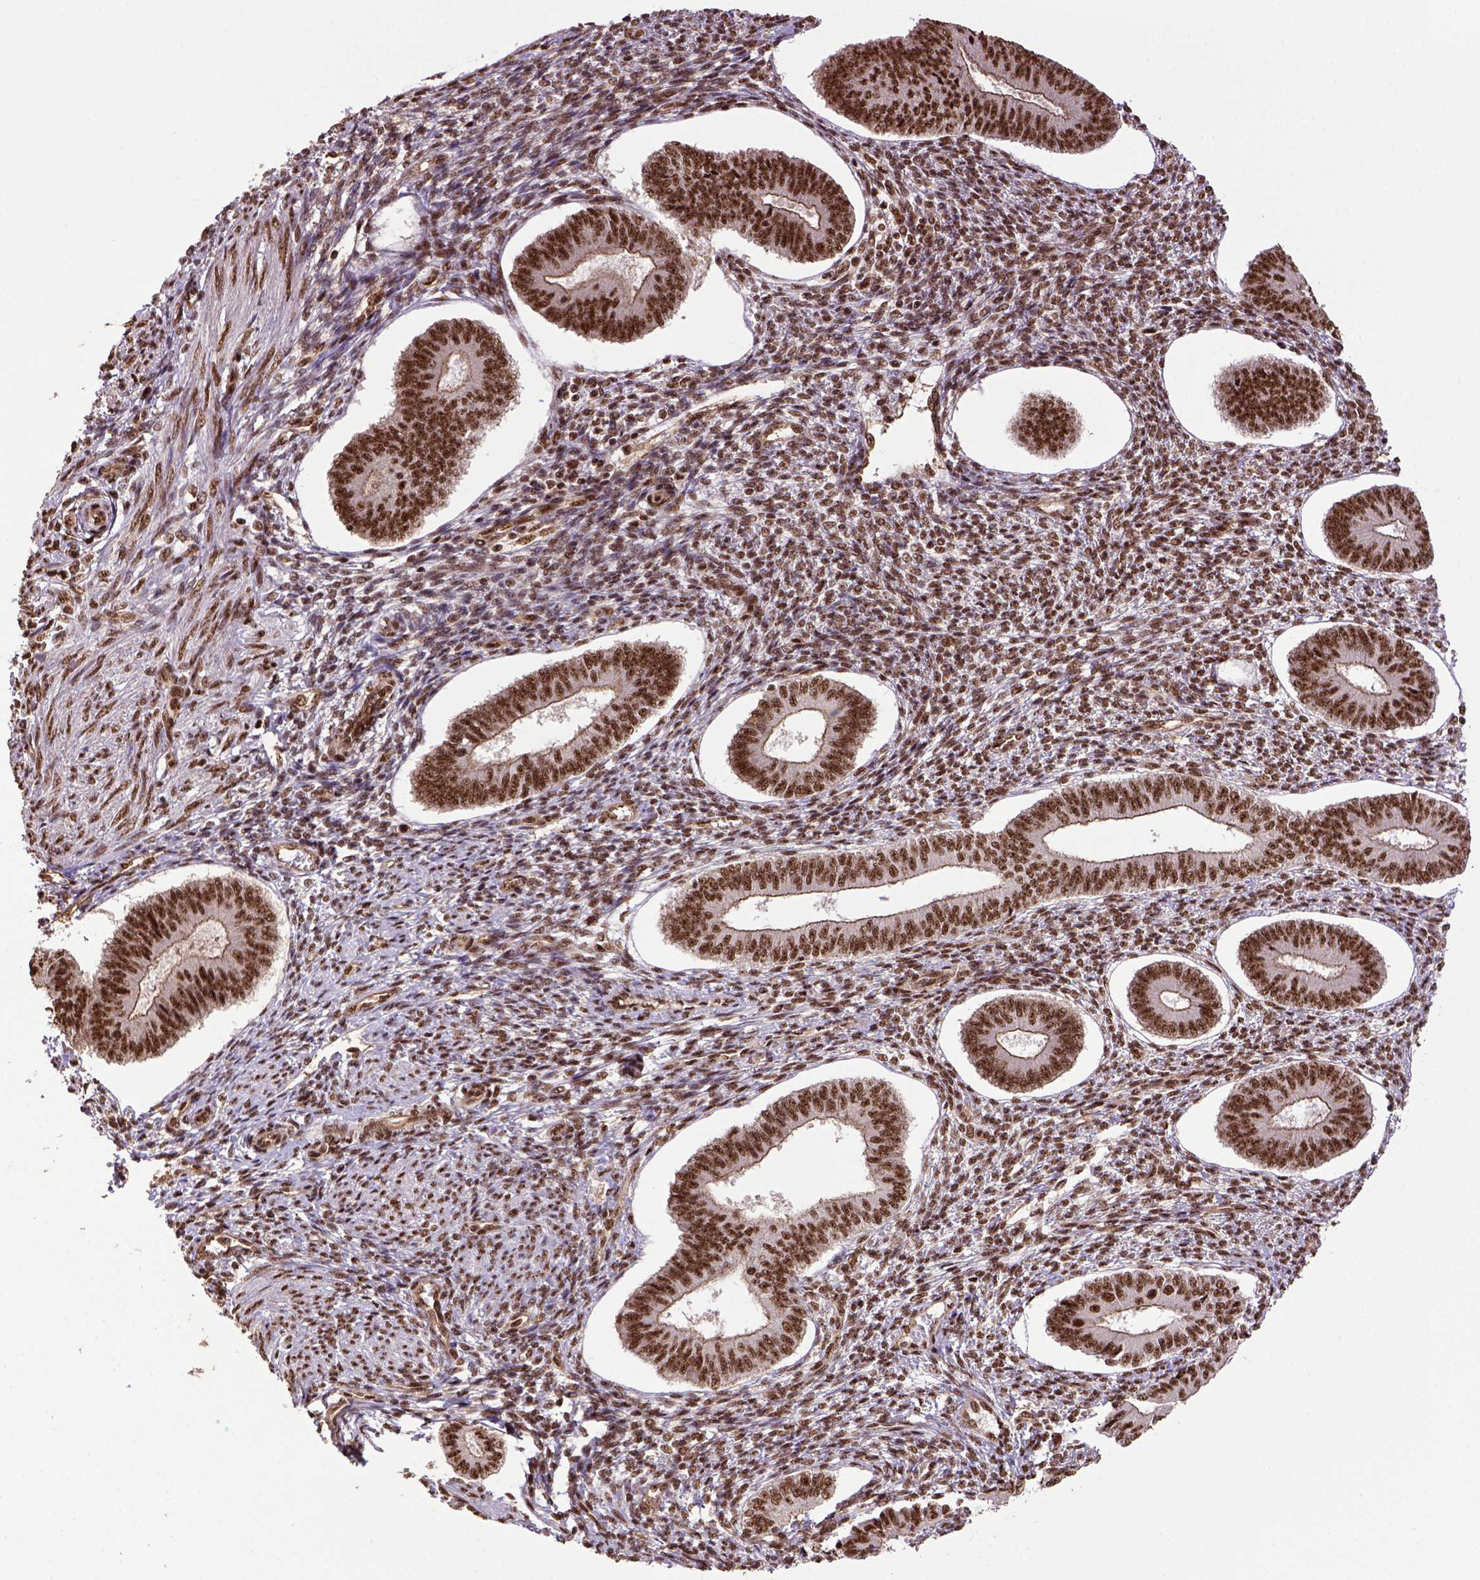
{"staining": {"intensity": "strong", "quantity": ">75%", "location": "nuclear"}, "tissue": "endometrium", "cell_type": "Cells in endometrial stroma", "image_type": "normal", "snomed": [{"axis": "morphology", "description": "Normal tissue, NOS"}, {"axis": "topography", "description": "Endometrium"}], "caption": "Endometrium stained with a brown dye demonstrates strong nuclear positive expression in about >75% of cells in endometrial stroma.", "gene": "PPIG", "patient": {"sex": "female", "age": 42}}